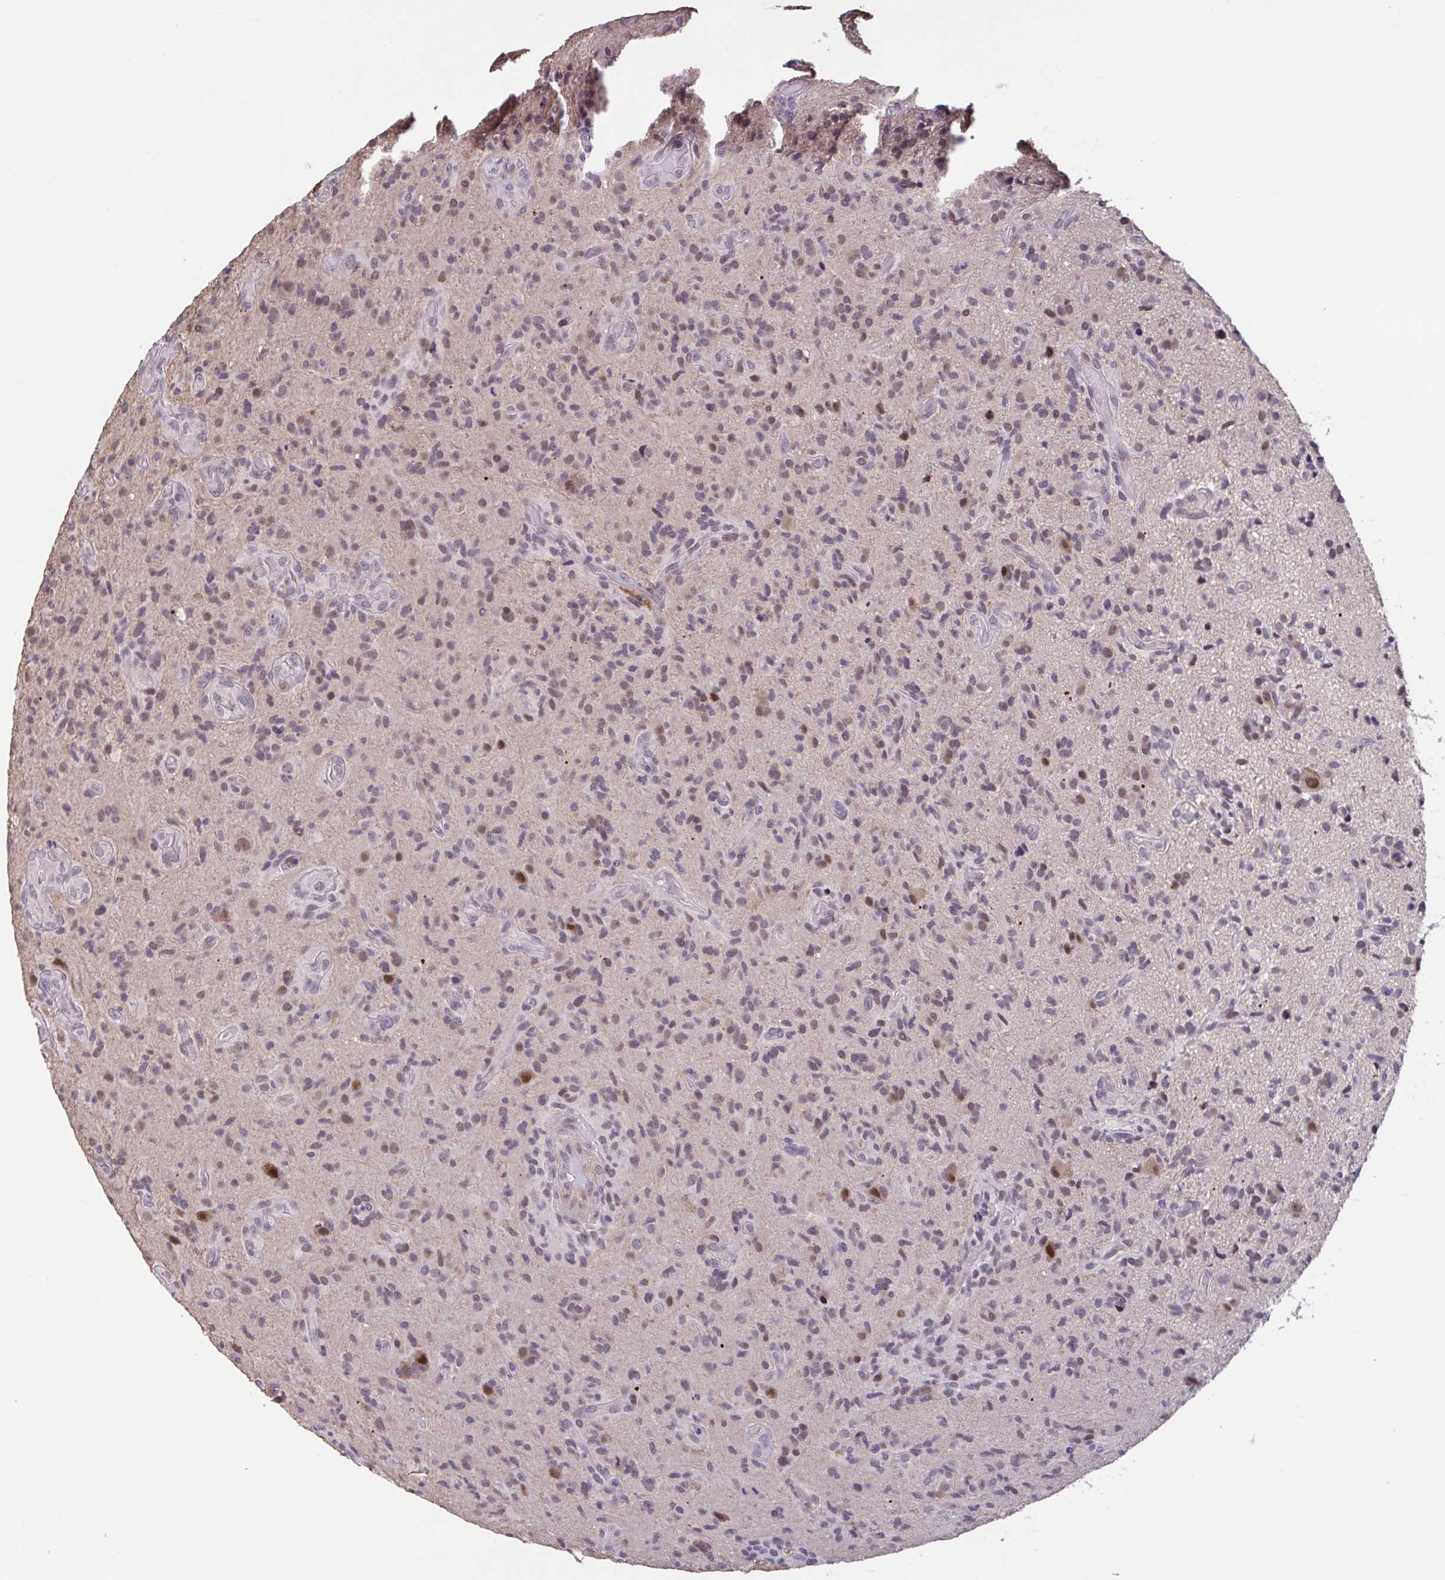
{"staining": {"intensity": "moderate", "quantity": "25%-75%", "location": "nuclear"}, "tissue": "glioma", "cell_type": "Tumor cells", "image_type": "cancer", "snomed": [{"axis": "morphology", "description": "Glioma, malignant, High grade"}, {"axis": "topography", "description": "Brain"}], "caption": "This image displays malignant glioma (high-grade) stained with immunohistochemistry to label a protein in brown. The nuclear of tumor cells show moderate positivity for the protein. Nuclei are counter-stained blue.", "gene": "ZNF414", "patient": {"sex": "male", "age": 55}}